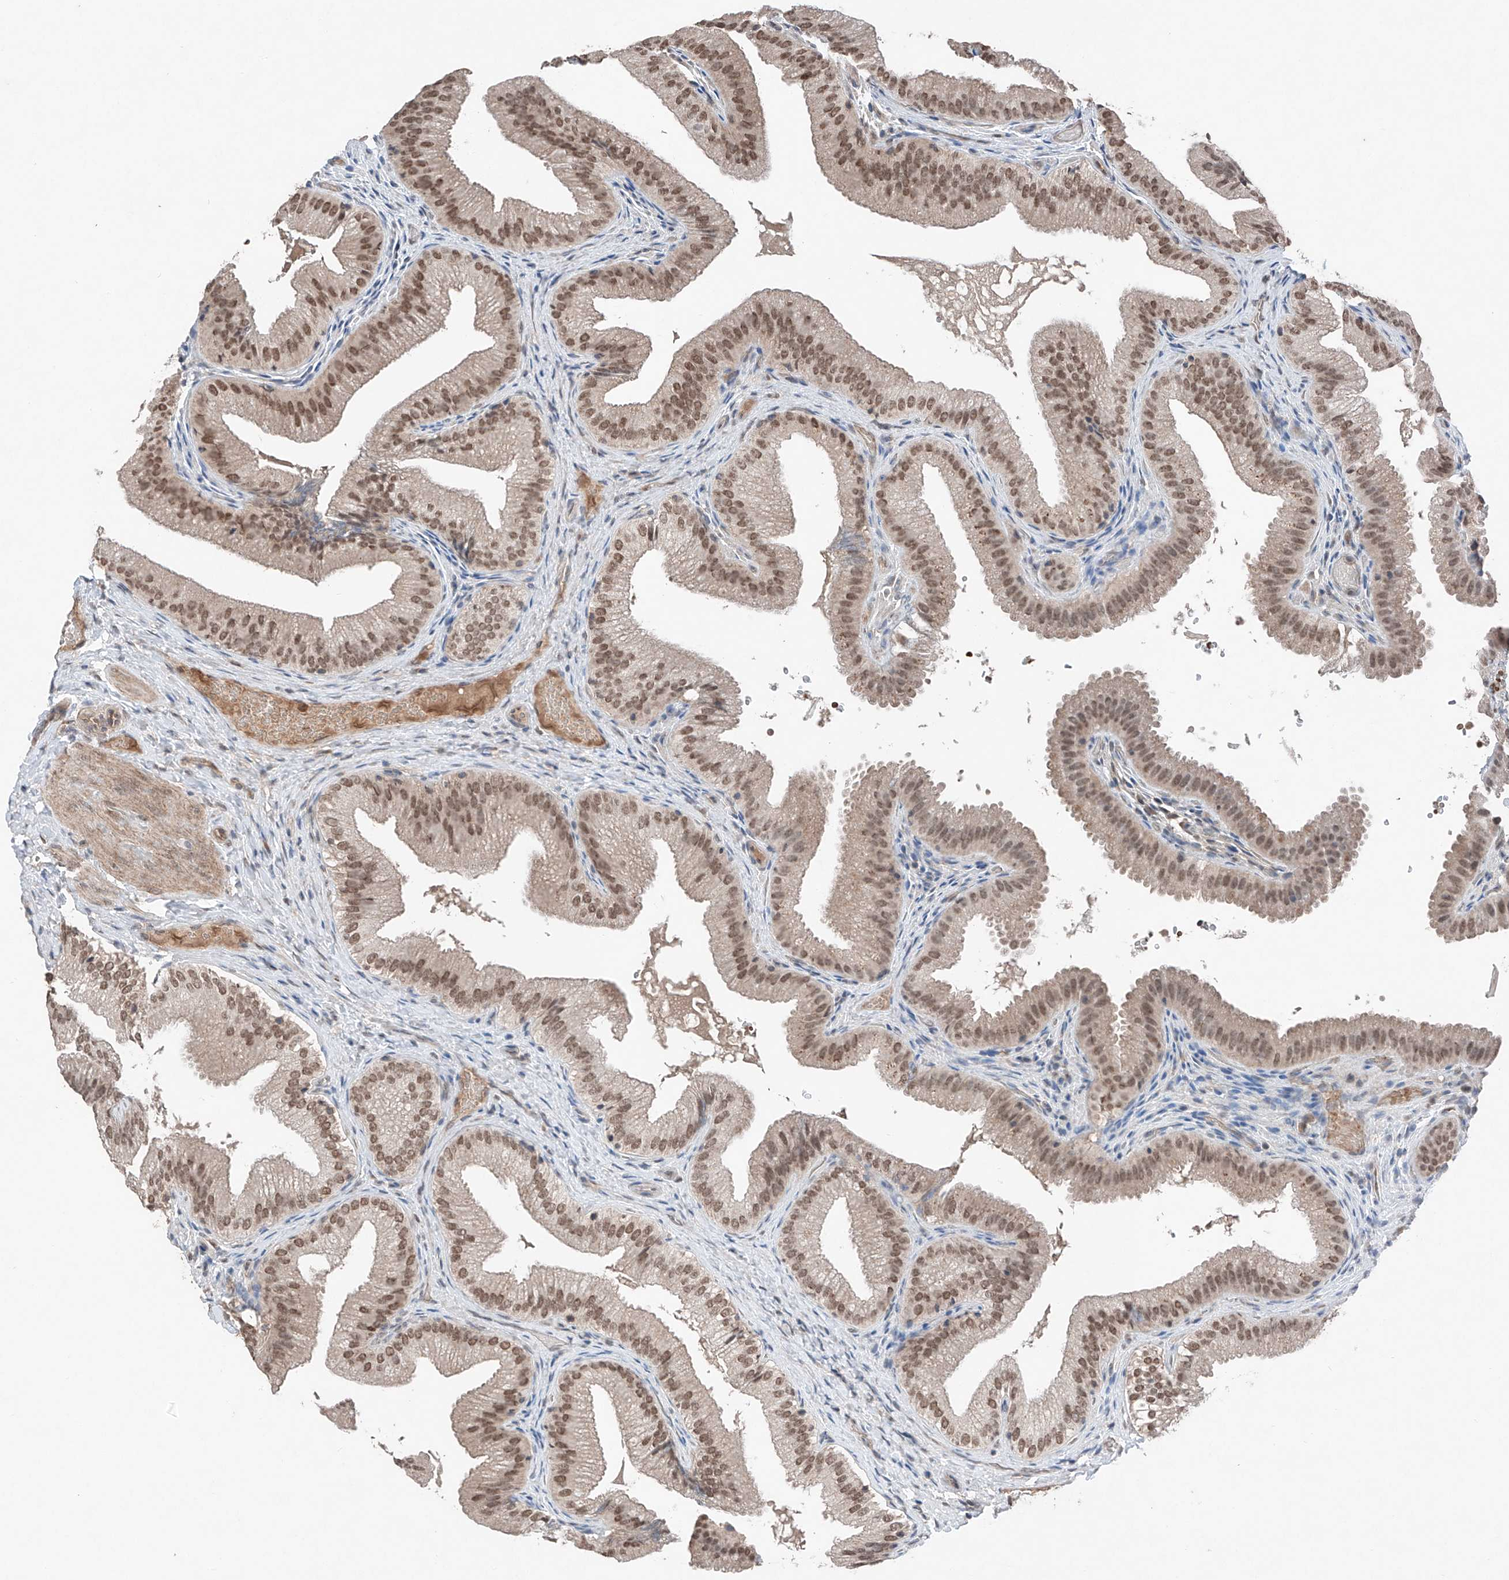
{"staining": {"intensity": "moderate", "quantity": ">75%", "location": "nuclear"}, "tissue": "gallbladder", "cell_type": "Glandular cells", "image_type": "normal", "snomed": [{"axis": "morphology", "description": "Normal tissue, NOS"}, {"axis": "topography", "description": "Gallbladder"}], "caption": "DAB immunohistochemical staining of benign gallbladder reveals moderate nuclear protein positivity in approximately >75% of glandular cells. (DAB IHC with brightfield microscopy, high magnification).", "gene": "TBX4", "patient": {"sex": "female", "age": 30}}